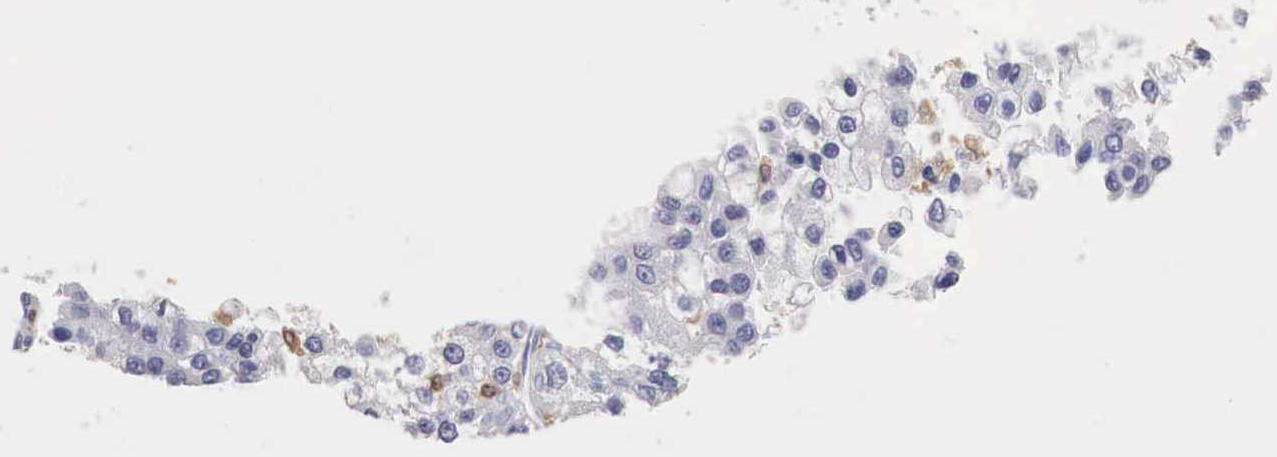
{"staining": {"intensity": "negative", "quantity": "none", "location": "none"}, "tissue": "liver cancer", "cell_type": "Tumor cells", "image_type": "cancer", "snomed": [{"axis": "morphology", "description": "Carcinoma, Hepatocellular, NOS"}, {"axis": "topography", "description": "Liver"}], "caption": "Immunohistochemical staining of hepatocellular carcinoma (liver) shows no significant staining in tumor cells.", "gene": "RENBP", "patient": {"sex": "female", "age": 66}}